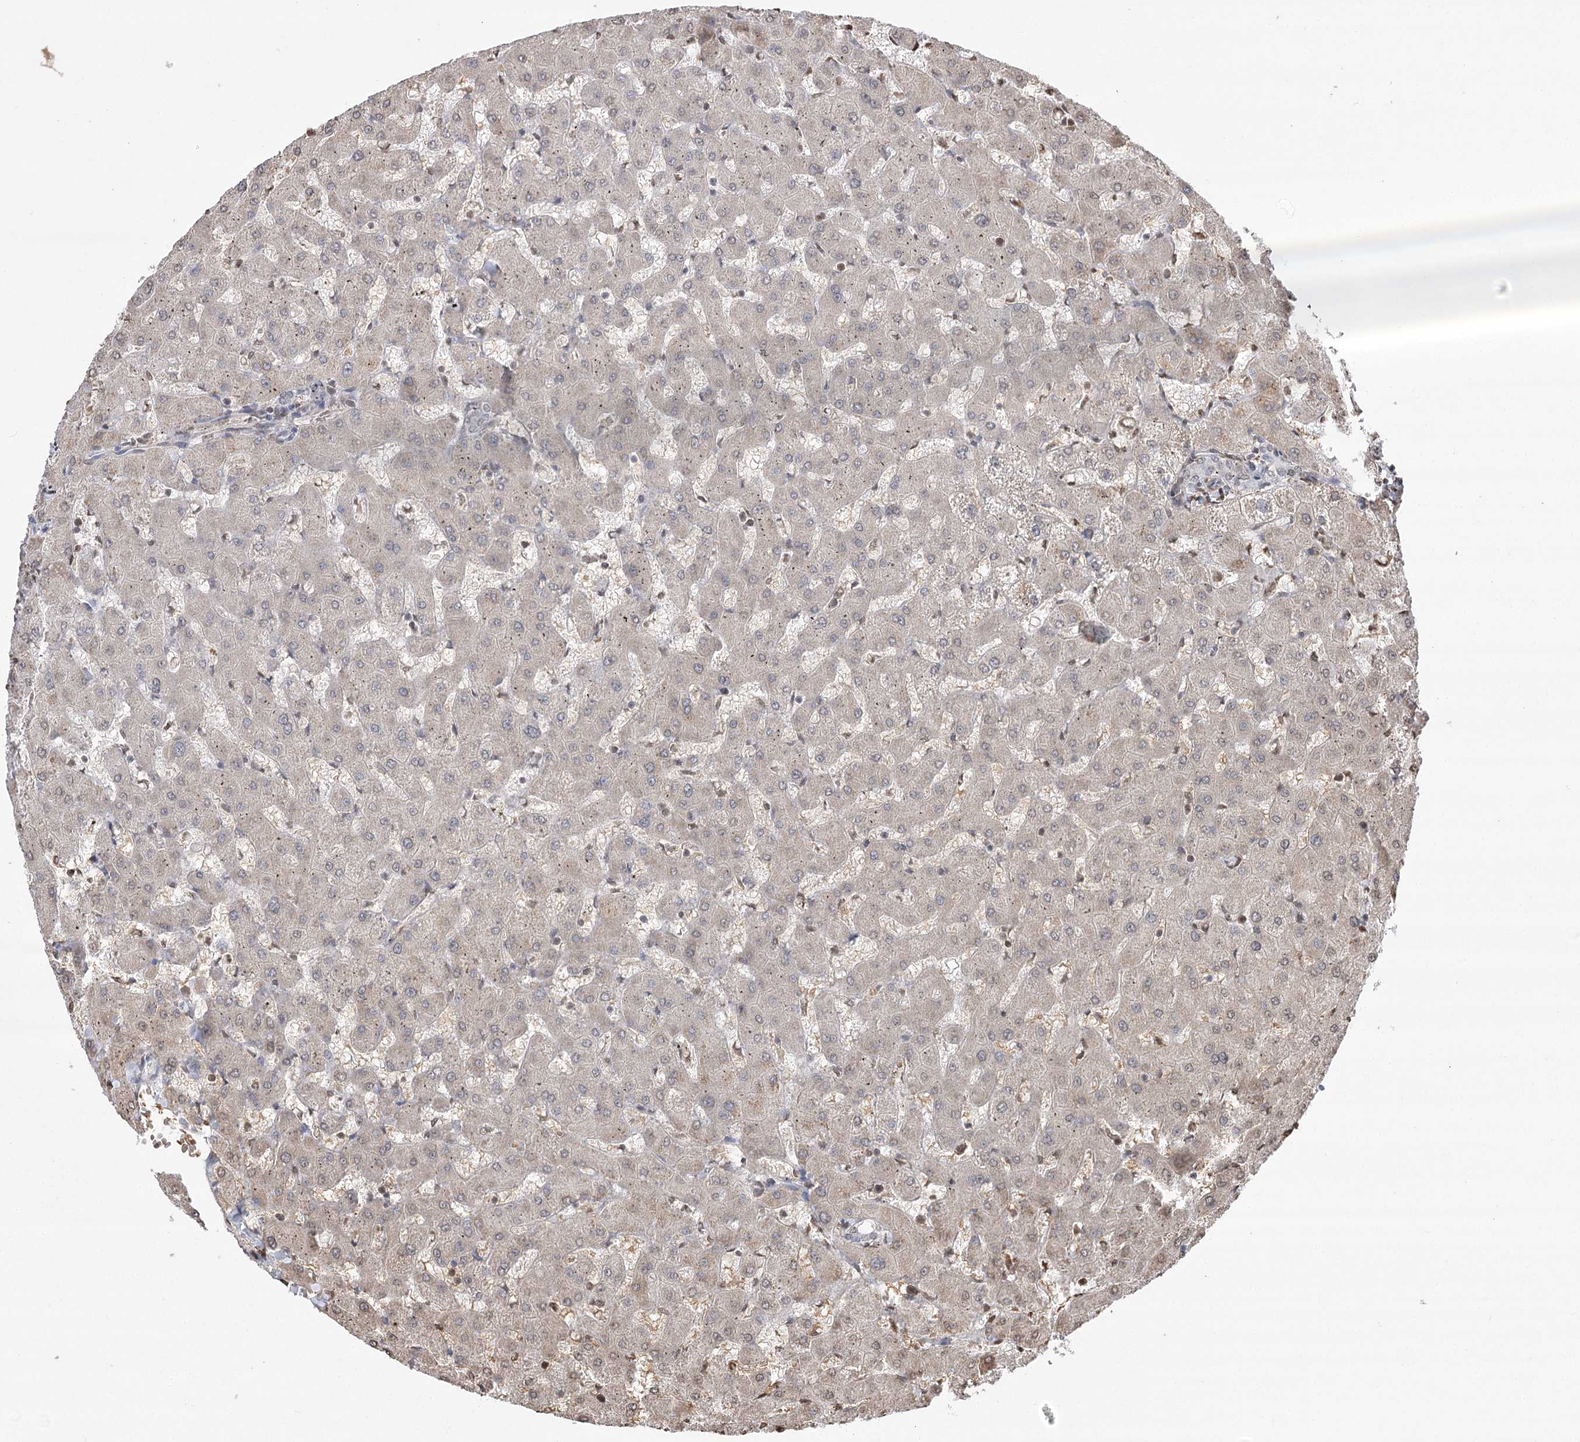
{"staining": {"intensity": "negative", "quantity": "none", "location": "none"}, "tissue": "liver", "cell_type": "Cholangiocytes", "image_type": "normal", "snomed": [{"axis": "morphology", "description": "Normal tissue, NOS"}, {"axis": "topography", "description": "Liver"}], "caption": "High power microscopy image of an IHC photomicrograph of benign liver, revealing no significant staining in cholangiocytes.", "gene": "ENSG00000275740", "patient": {"sex": "female", "age": 63}}